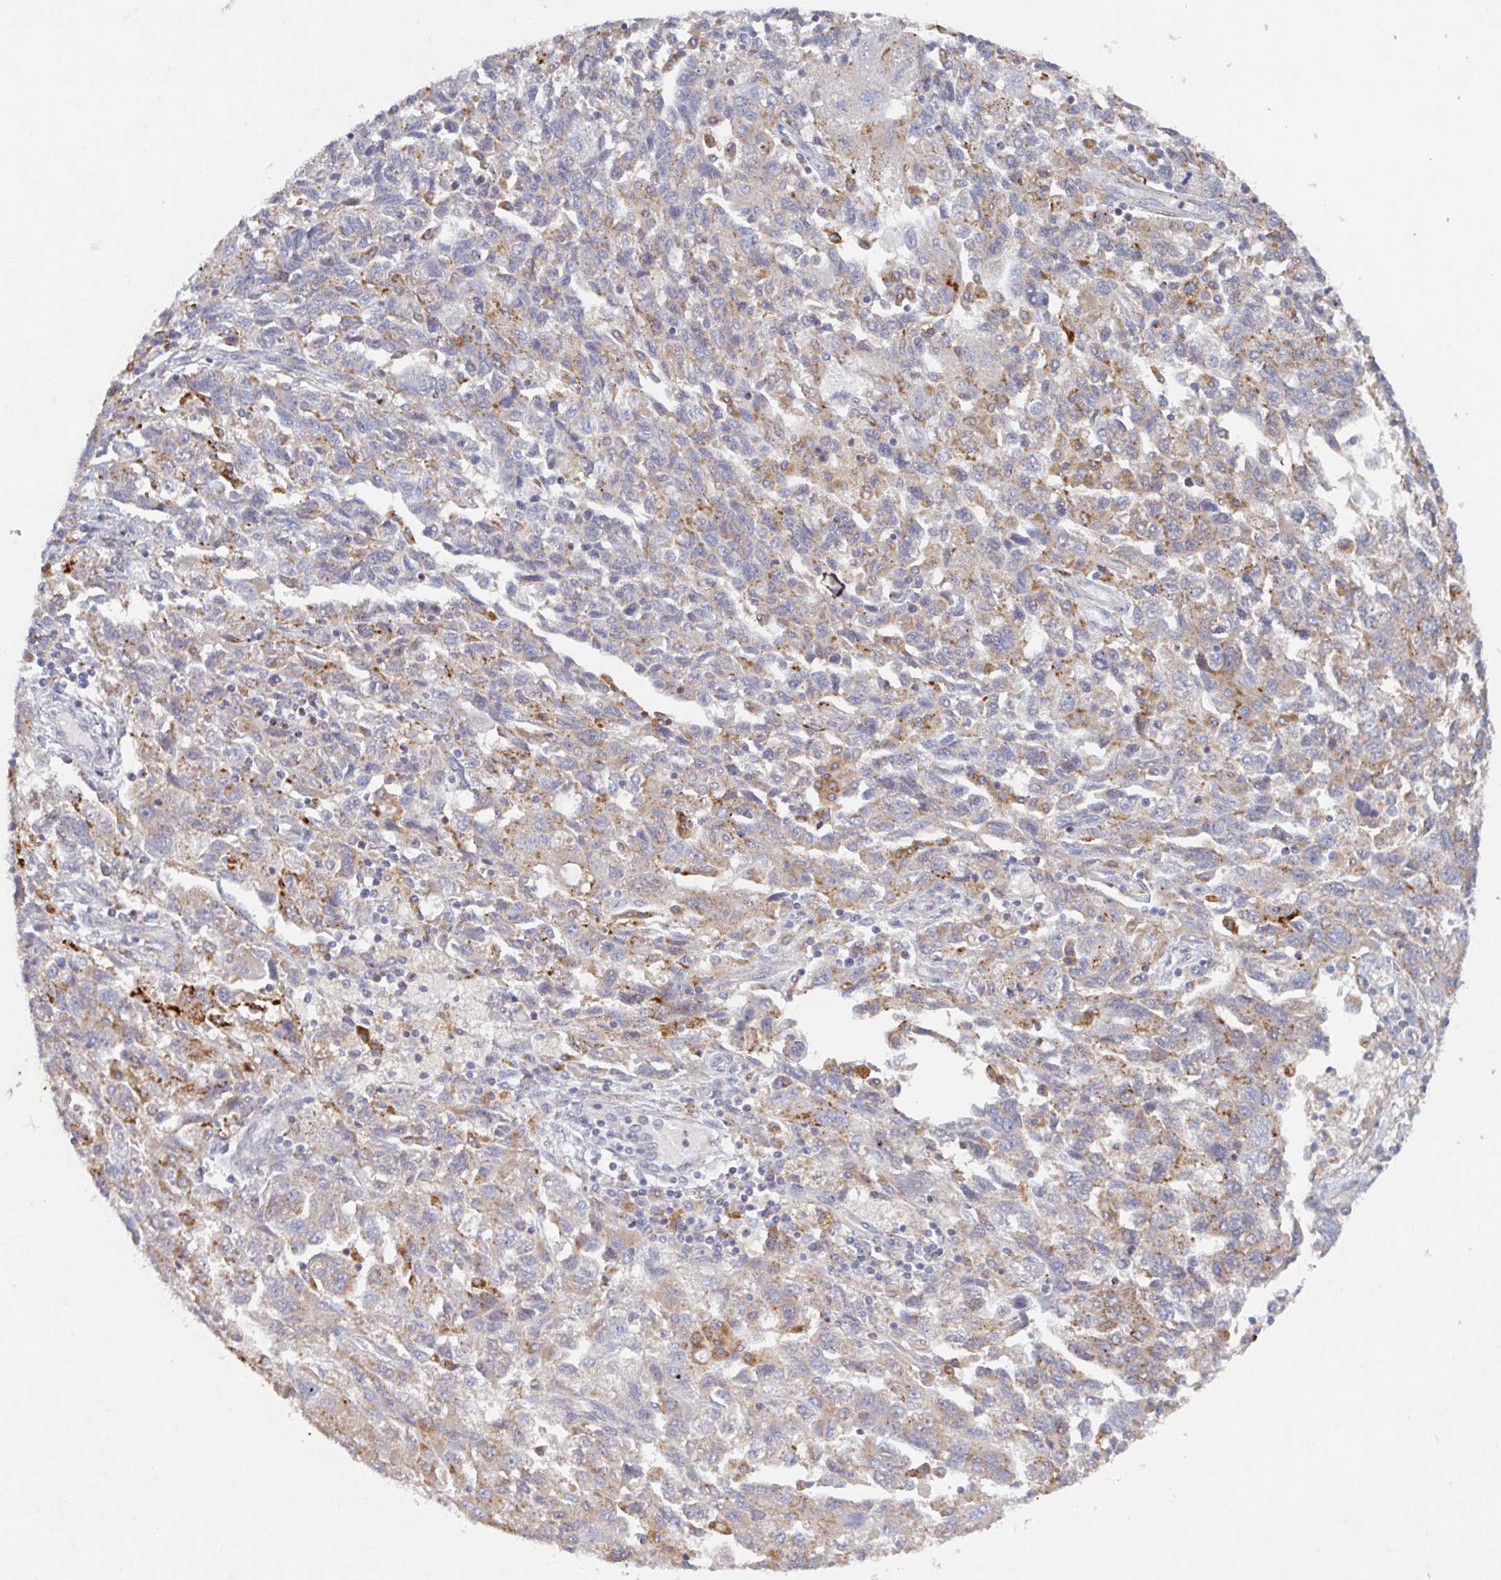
{"staining": {"intensity": "moderate", "quantity": "25%-75%", "location": "cytoplasmic/membranous"}, "tissue": "ovarian cancer", "cell_type": "Tumor cells", "image_type": "cancer", "snomed": [{"axis": "morphology", "description": "Carcinoma, NOS"}, {"axis": "morphology", "description": "Cystadenocarcinoma, serous, NOS"}, {"axis": "topography", "description": "Ovary"}], "caption": "Ovarian cancer (serous cystadenocarcinoma) tissue demonstrates moderate cytoplasmic/membranous positivity in about 25%-75% of tumor cells Ihc stains the protein of interest in brown and the nuclei are stained blue.", "gene": "MANBA", "patient": {"sex": "female", "age": 69}}